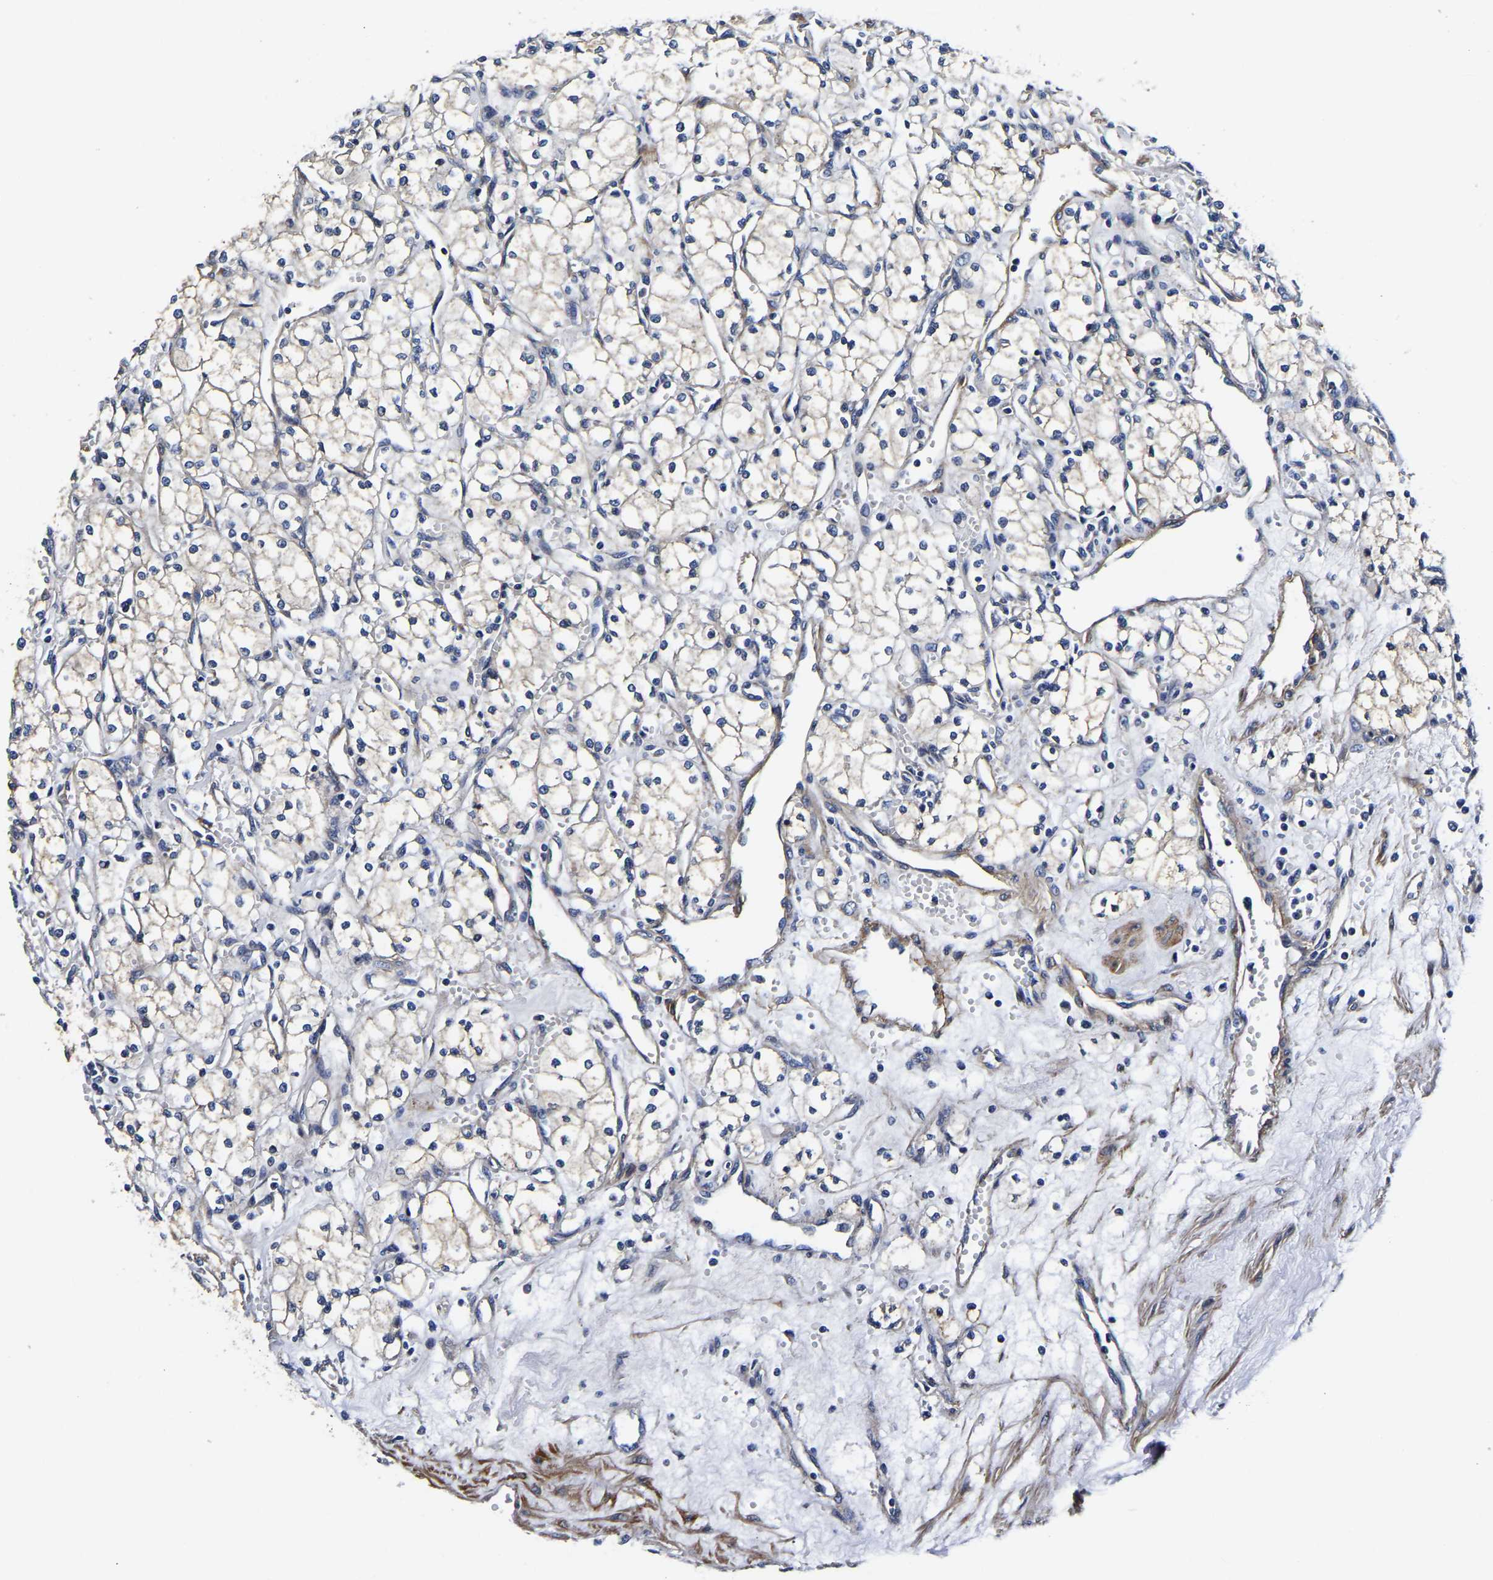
{"staining": {"intensity": "negative", "quantity": "none", "location": "none"}, "tissue": "renal cancer", "cell_type": "Tumor cells", "image_type": "cancer", "snomed": [{"axis": "morphology", "description": "Adenocarcinoma, NOS"}, {"axis": "topography", "description": "Kidney"}], "caption": "IHC photomicrograph of neoplastic tissue: human renal cancer (adenocarcinoma) stained with DAB (3,3'-diaminobenzidine) exhibits no significant protein expression in tumor cells.", "gene": "KCTD17", "patient": {"sex": "male", "age": 59}}